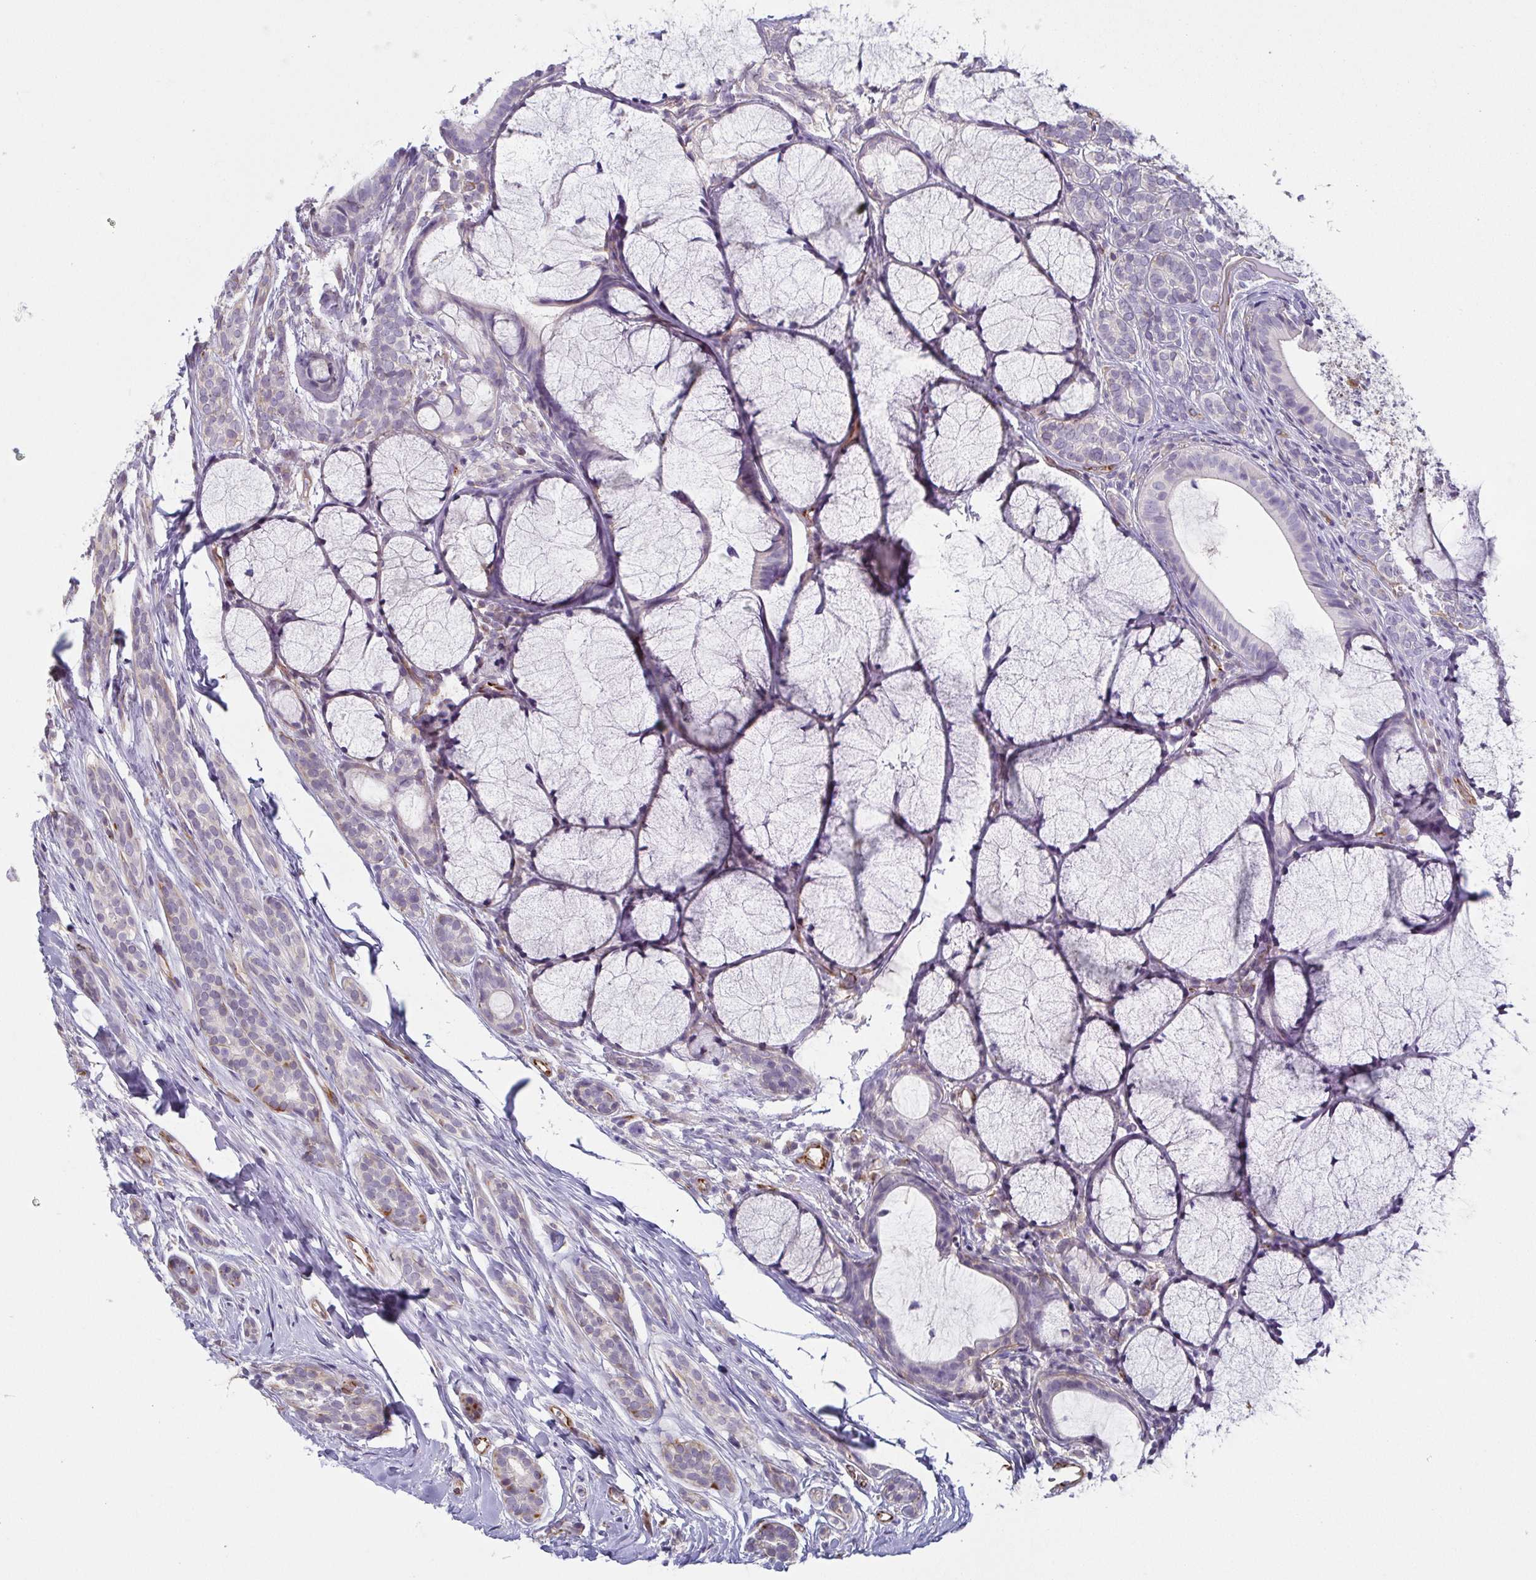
{"staining": {"intensity": "moderate", "quantity": "<25%", "location": "cytoplasmic/membranous"}, "tissue": "head and neck cancer", "cell_type": "Tumor cells", "image_type": "cancer", "snomed": [{"axis": "morphology", "description": "Adenocarcinoma, NOS"}, {"axis": "topography", "description": "Head-Neck"}], "caption": "Human head and neck cancer stained for a protein (brown) exhibits moderate cytoplasmic/membranous positive expression in approximately <25% of tumor cells.", "gene": "COL17A1", "patient": {"sex": "female", "age": 57}}